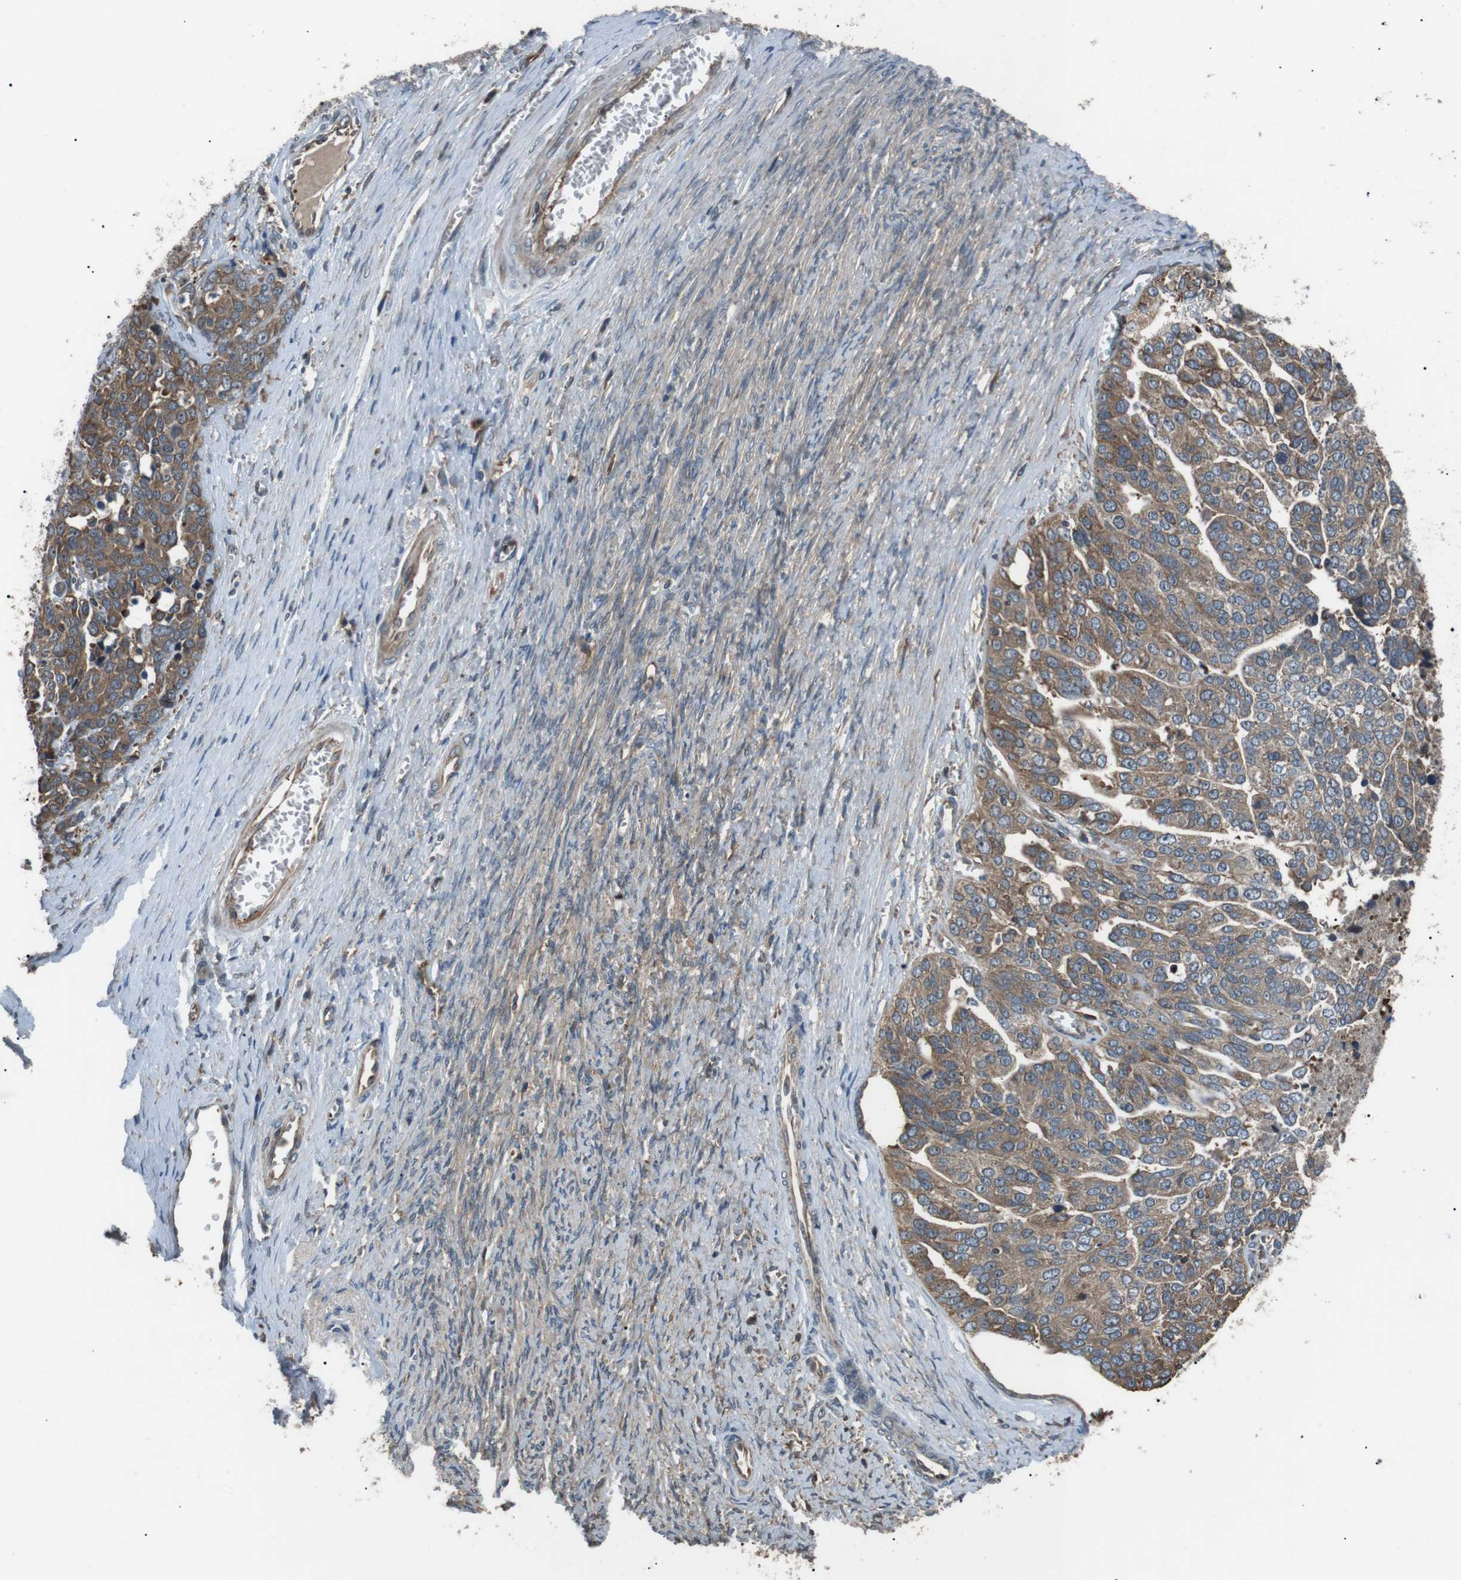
{"staining": {"intensity": "moderate", "quantity": ">75%", "location": "cytoplasmic/membranous"}, "tissue": "ovarian cancer", "cell_type": "Tumor cells", "image_type": "cancer", "snomed": [{"axis": "morphology", "description": "Cystadenocarcinoma, serous, NOS"}, {"axis": "topography", "description": "Ovary"}], "caption": "Immunohistochemical staining of human serous cystadenocarcinoma (ovarian) shows medium levels of moderate cytoplasmic/membranous positivity in approximately >75% of tumor cells.", "gene": "GPR161", "patient": {"sex": "female", "age": 44}}